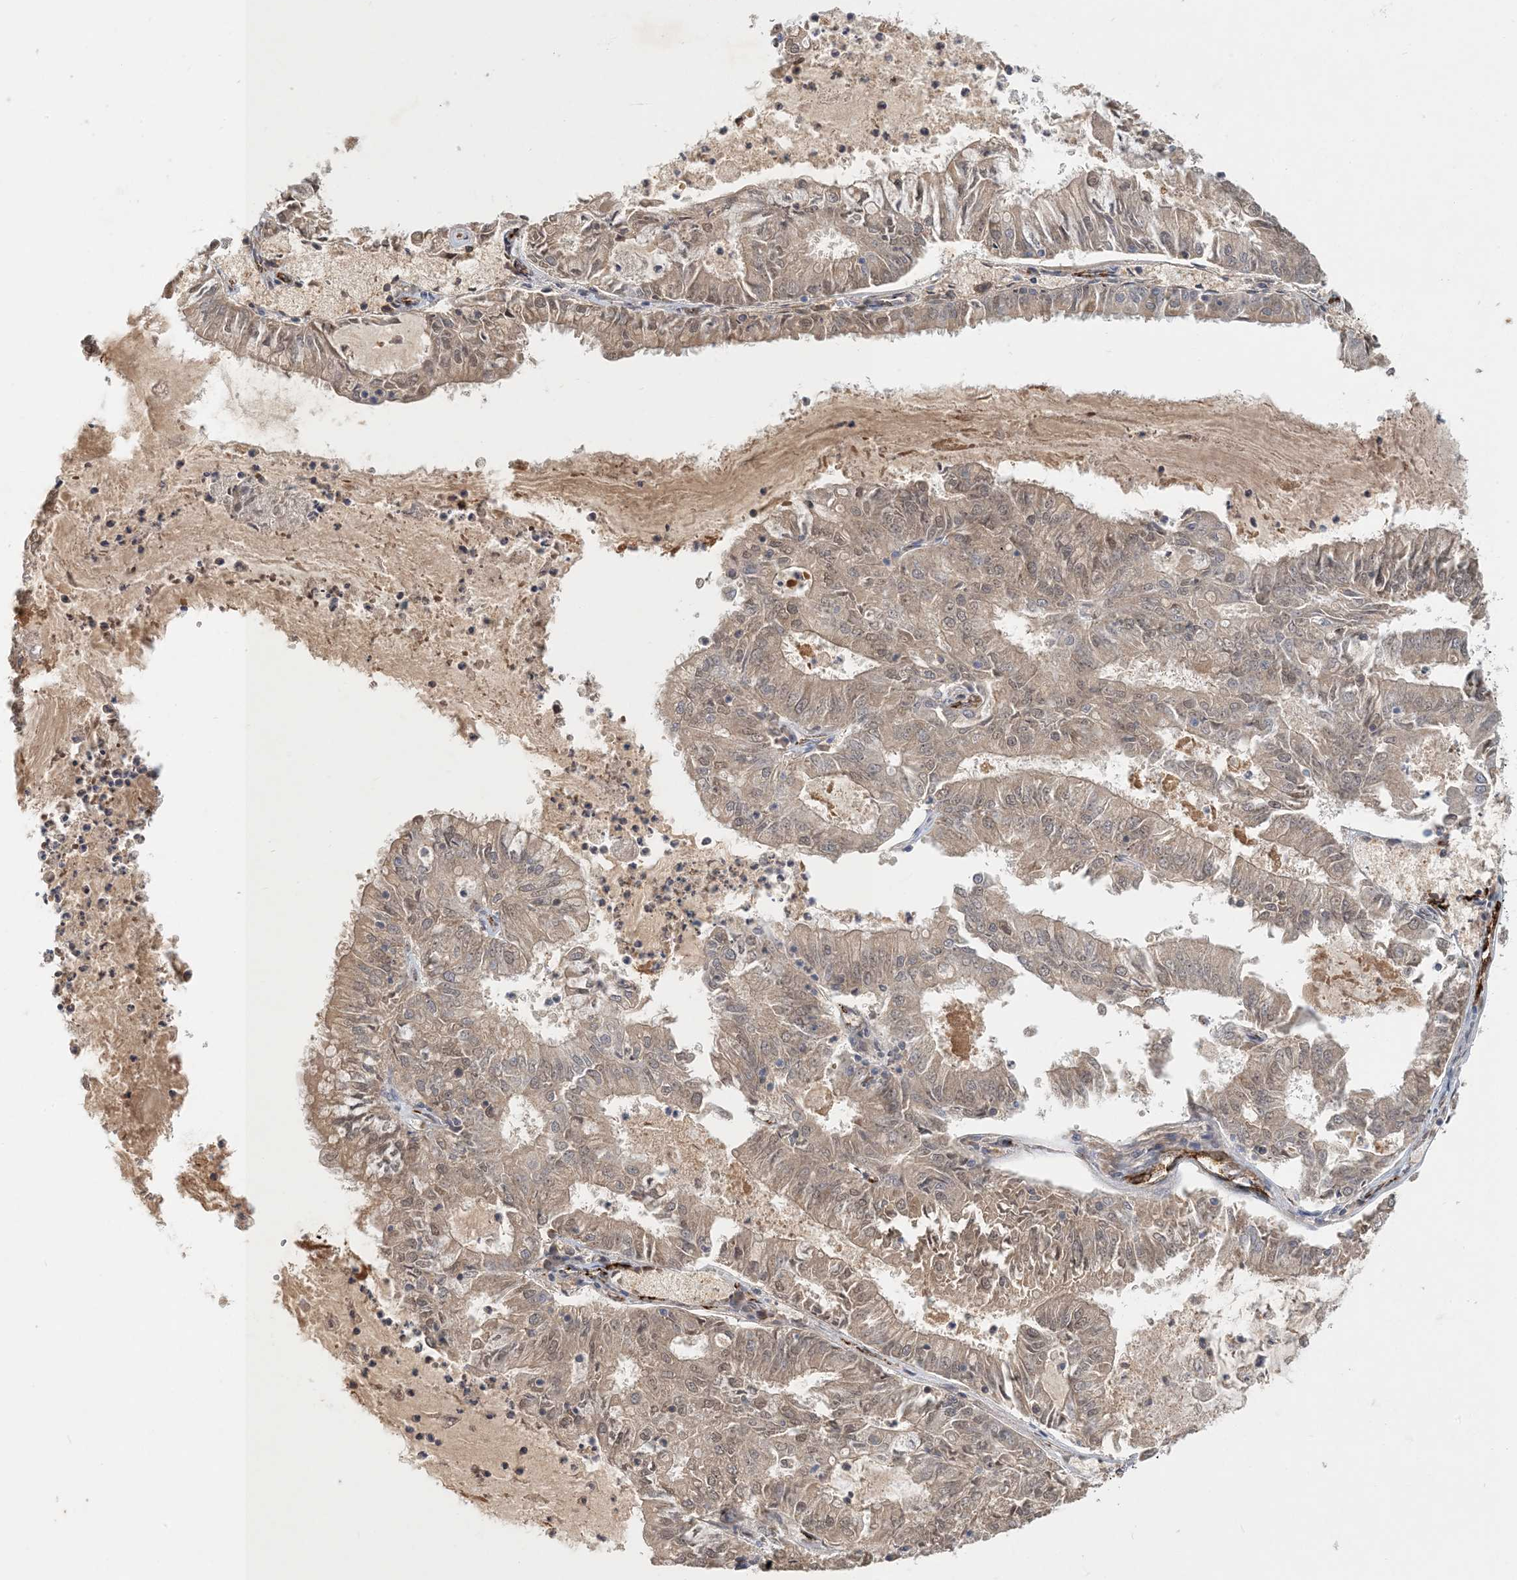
{"staining": {"intensity": "weak", "quantity": ">75%", "location": "cytoplasmic/membranous"}, "tissue": "endometrial cancer", "cell_type": "Tumor cells", "image_type": "cancer", "snomed": [{"axis": "morphology", "description": "Adenocarcinoma, NOS"}, {"axis": "topography", "description": "Endometrium"}], "caption": "The micrograph demonstrates staining of endometrial adenocarcinoma, revealing weak cytoplasmic/membranous protein staining (brown color) within tumor cells.", "gene": "ZBTB3", "patient": {"sex": "female", "age": 57}}